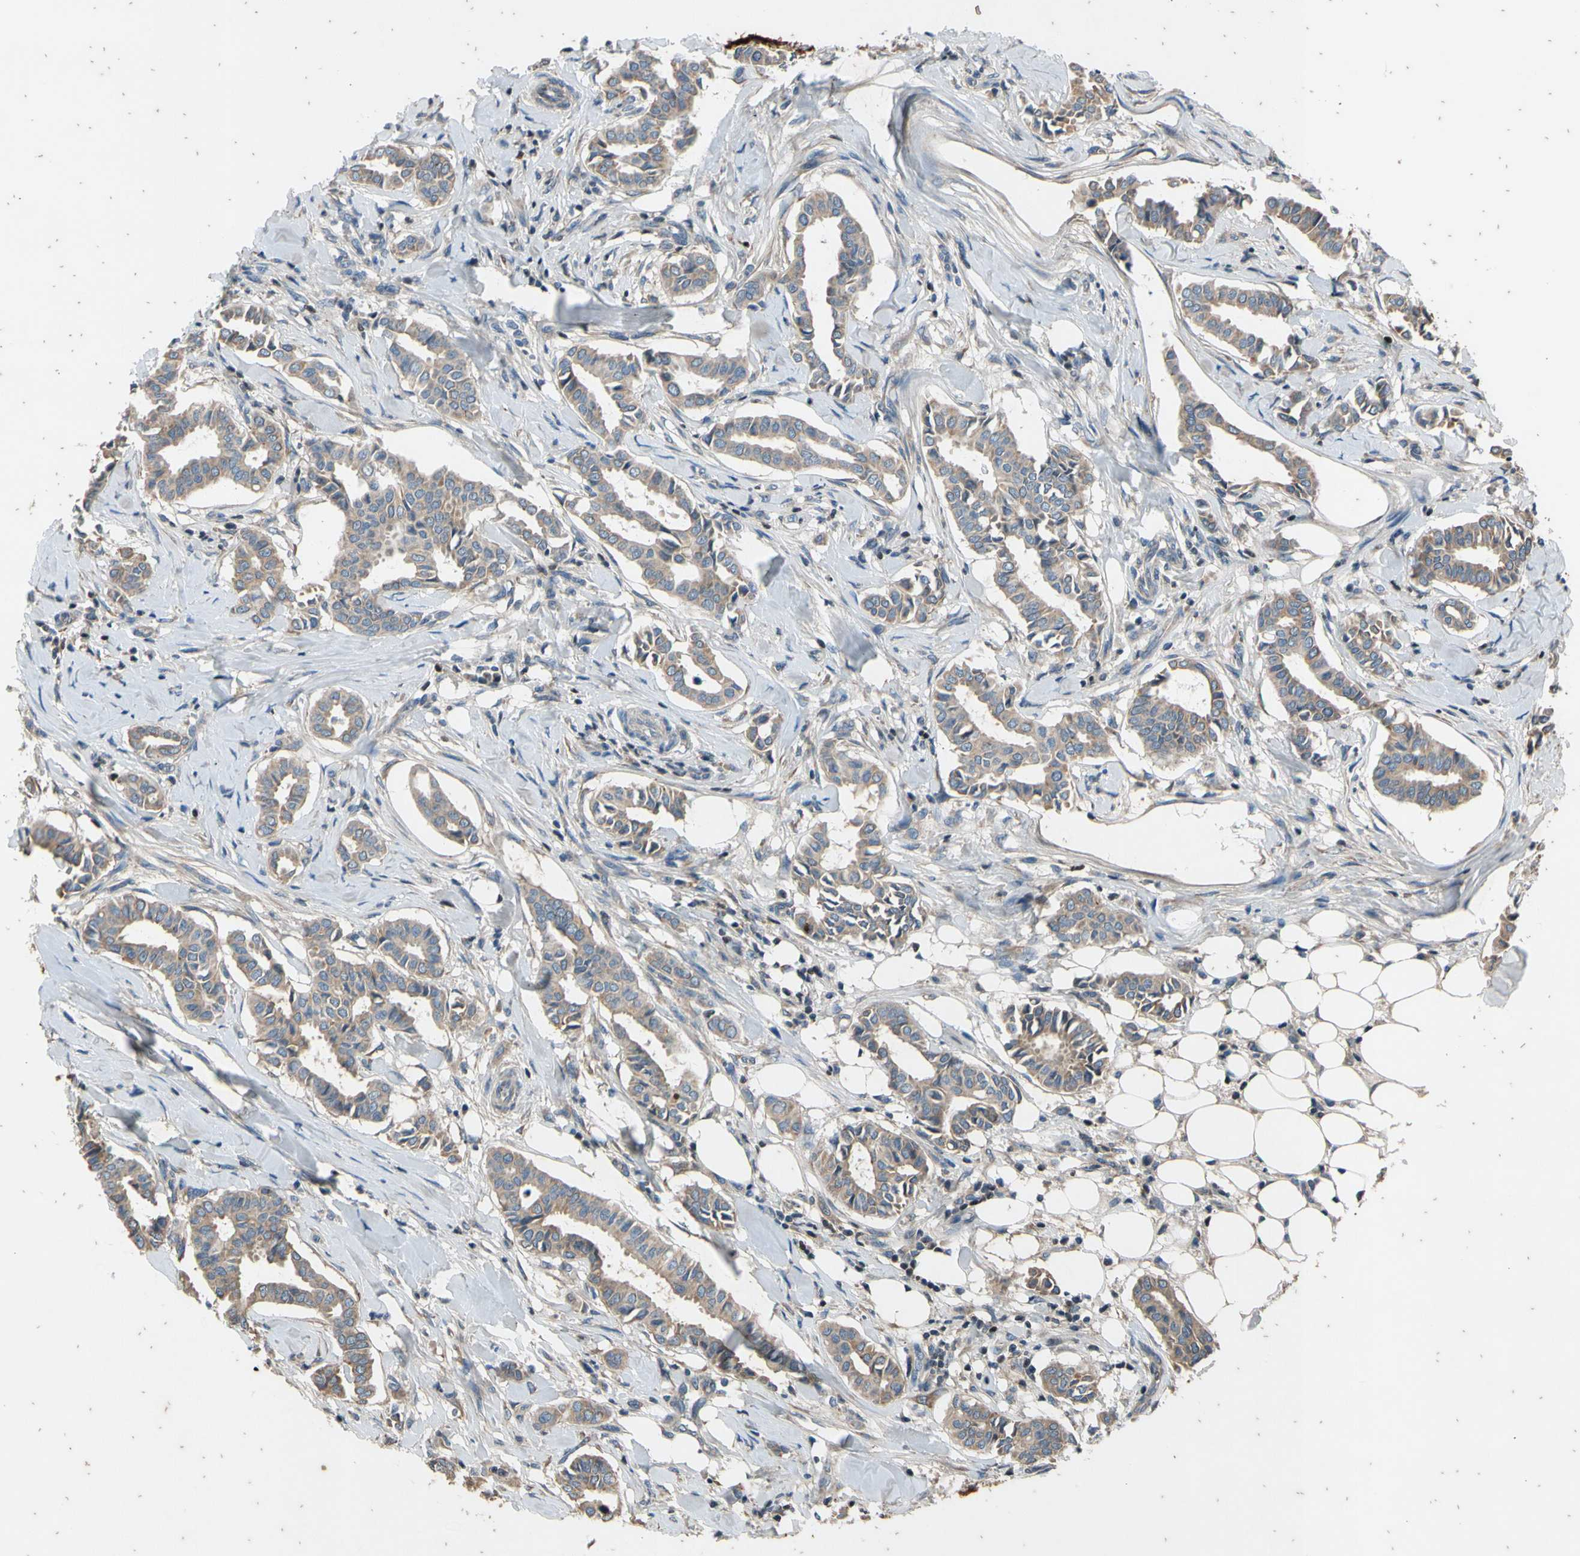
{"staining": {"intensity": "weak", "quantity": ">75%", "location": "cytoplasmic/membranous"}, "tissue": "head and neck cancer", "cell_type": "Tumor cells", "image_type": "cancer", "snomed": [{"axis": "morphology", "description": "Adenocarcinoma, NOS"}, {"axis": "topography", "description": "Salivary gland"}, {"axis": "topography", "description": "Head-Neck"}], "caption": "The micrograph demonstrates immunohistochemical staining of adenocarcinoma (head and neck). There is weak cytoplasmic/membranous expression is present in about >75% of tumor cells. The protein is stained brown, and the nuclei are stained in blue (DAB (3,3'-diaminobenzidine) IHC with brightfield microscopy, high magnification).", "gene": "TBX21", "patient": {"sex": "female", "age": 59}}